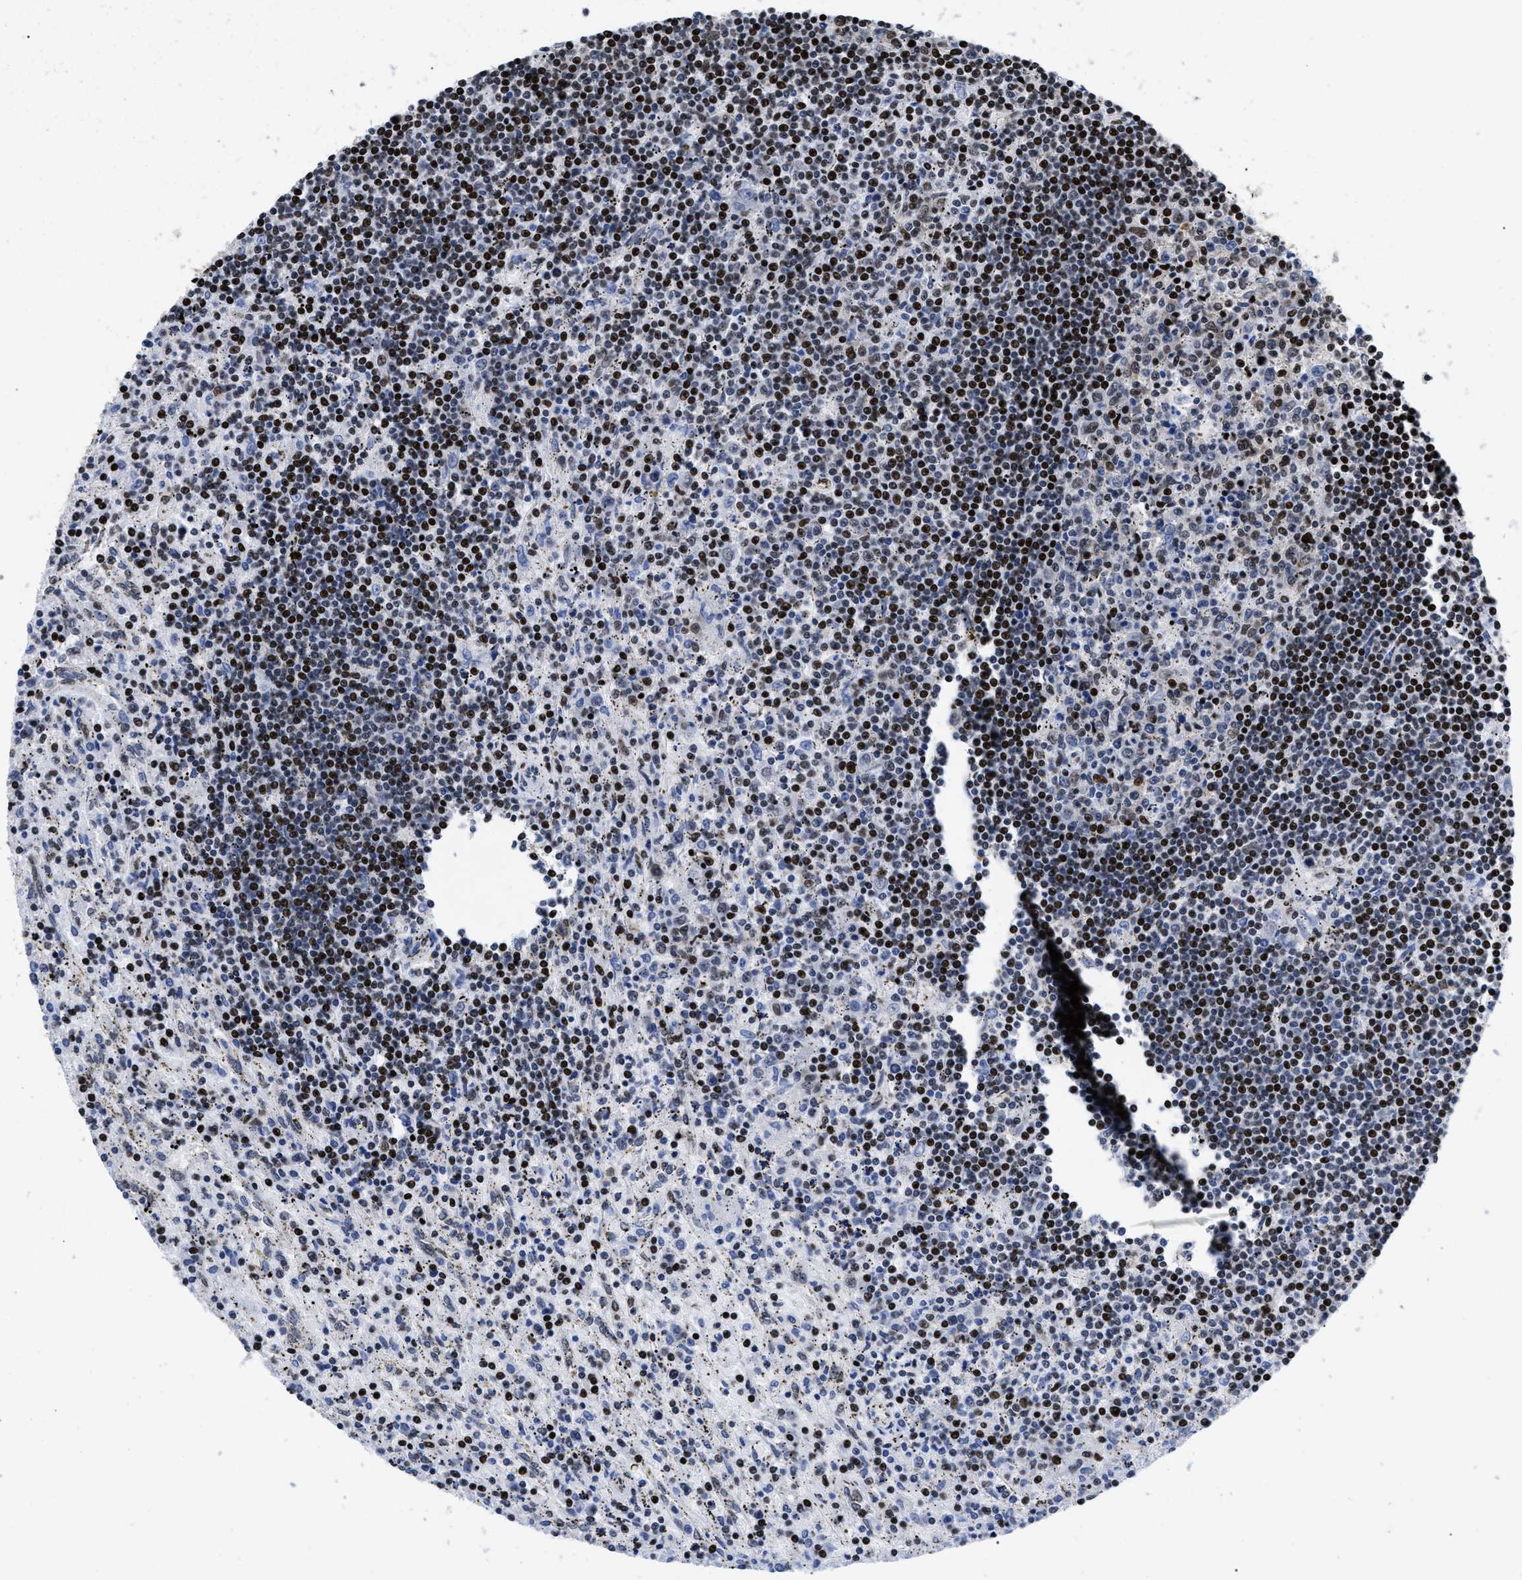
{"staining": {"intensity": "strong", "quantity": "25%-75%", "location": "nuclear"}, "tissue": "lymphoma", "cell_type": "Tumor cells", "image_type": "cancer", "snomed": [{"axis": "morphology", "description": "Malignant lymphoma, non-Hodgkin's type, Low grade"}, {"axis": "topography", "description": "Spleen"}], "caption": "Malignant lymphoma, non-Hodgkin's type (low-grade) was stained to show a protein in brown. There is high levels of strong nuclear positivity in approximately 25%-75% of tumor cells.", "gene": "CALHM3", "patient": {"sex": "male", "age": 76}}